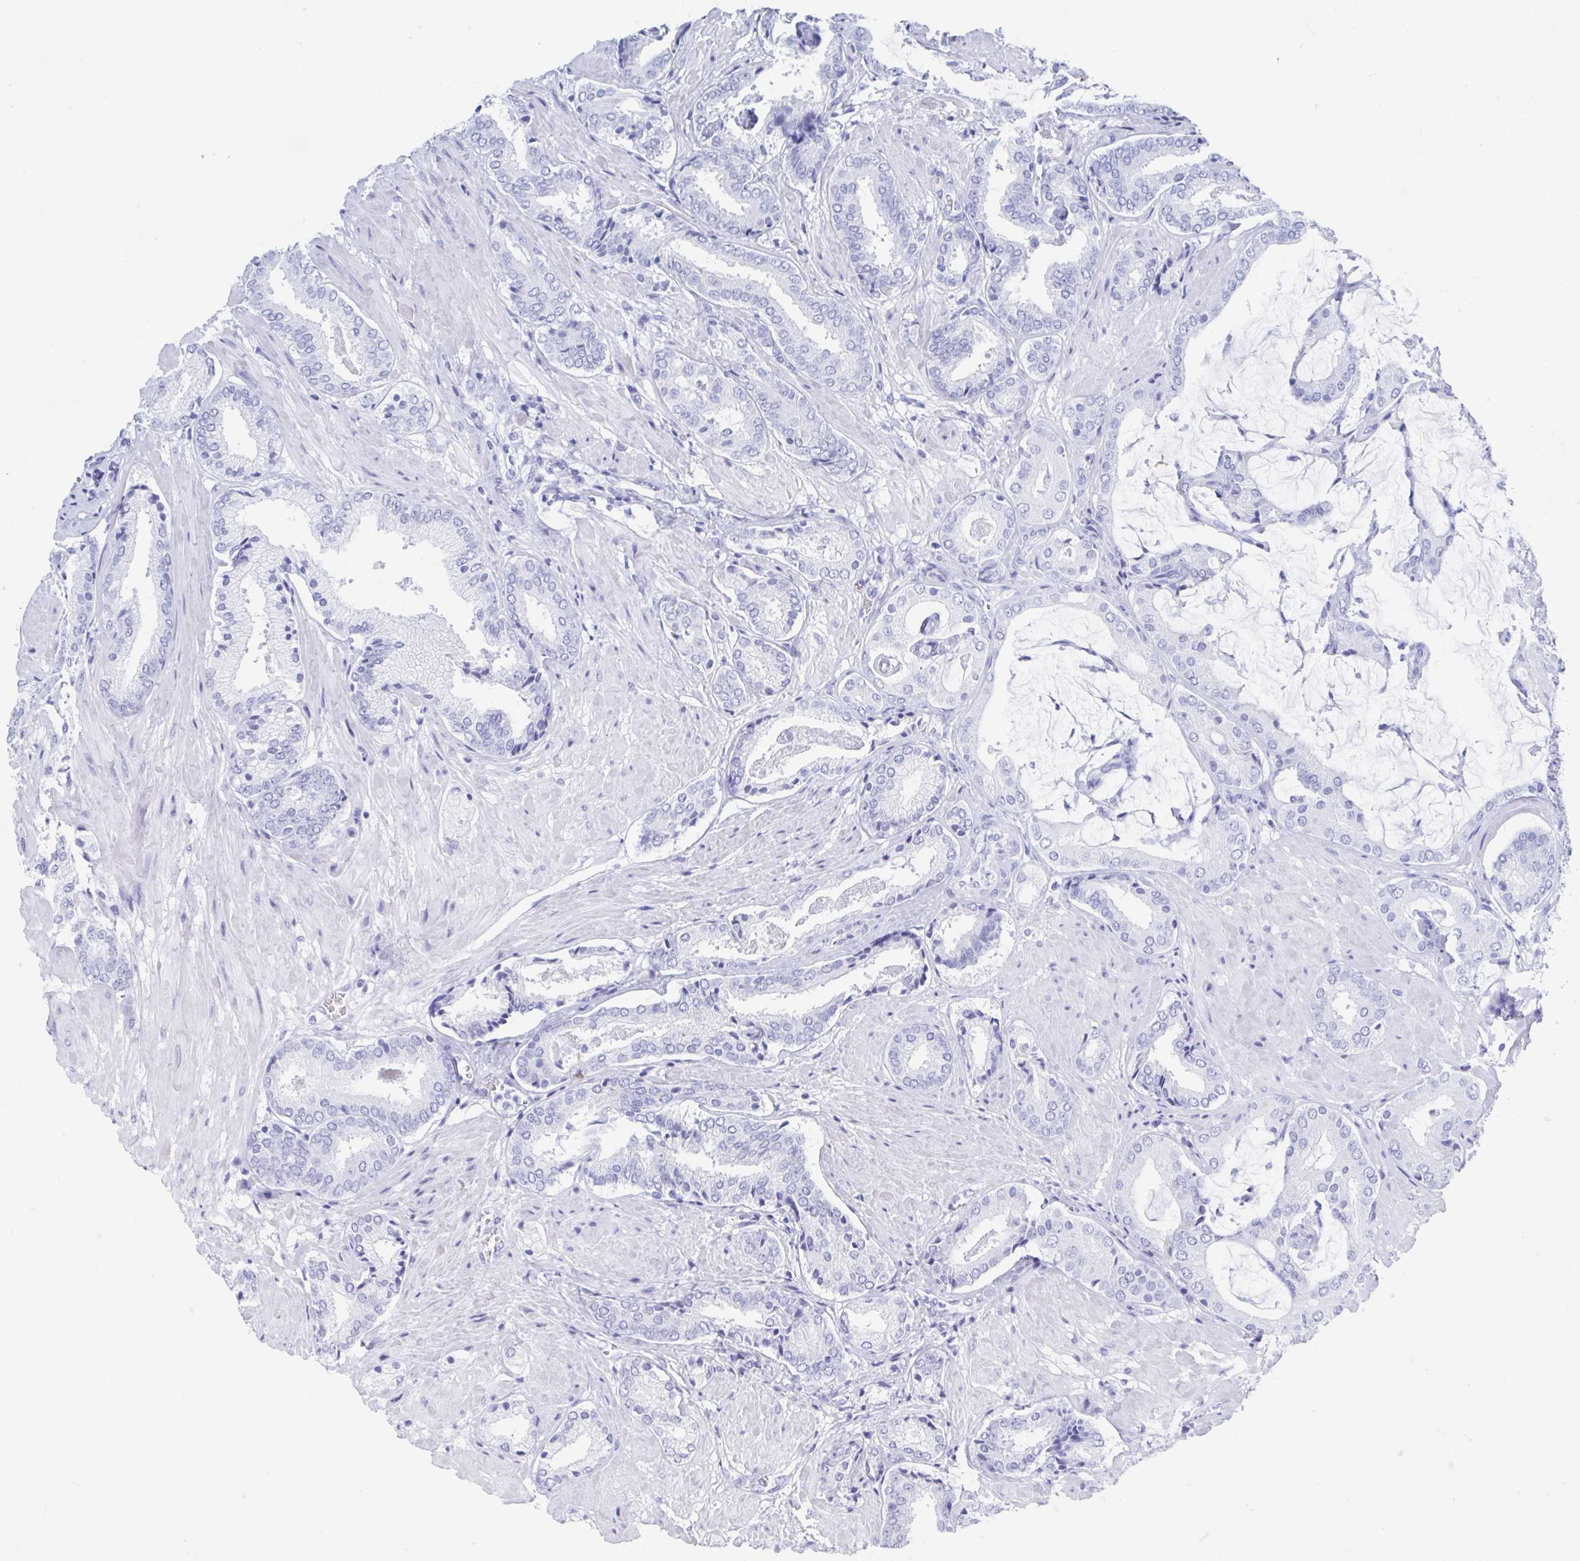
{"staining": {"intensity": "negative", "quantity": "none", "location": "none"}, "tissue": "prostate cancer", "cell_type": "Tumor cells", "image_type": "cancer", "snomed": [{"axis": "morphology", "description": "Adenocarcinoma, High grade"}, {"axis": "topography", "description": "Prostate"}], "caption": "IHC photomicrograph of human prostate cancer stained for a protein (brown), which shows no positivity in tumor cells. The staining was performed using DAB (3,3'-diaminobenzidine) to visualize the protein expression in brown, while the nuclei were stained in blue with hematoxylin (Magnification: 20x).", "gene": "C10orf53", "patient": {"sex": "male", "age": 56}}